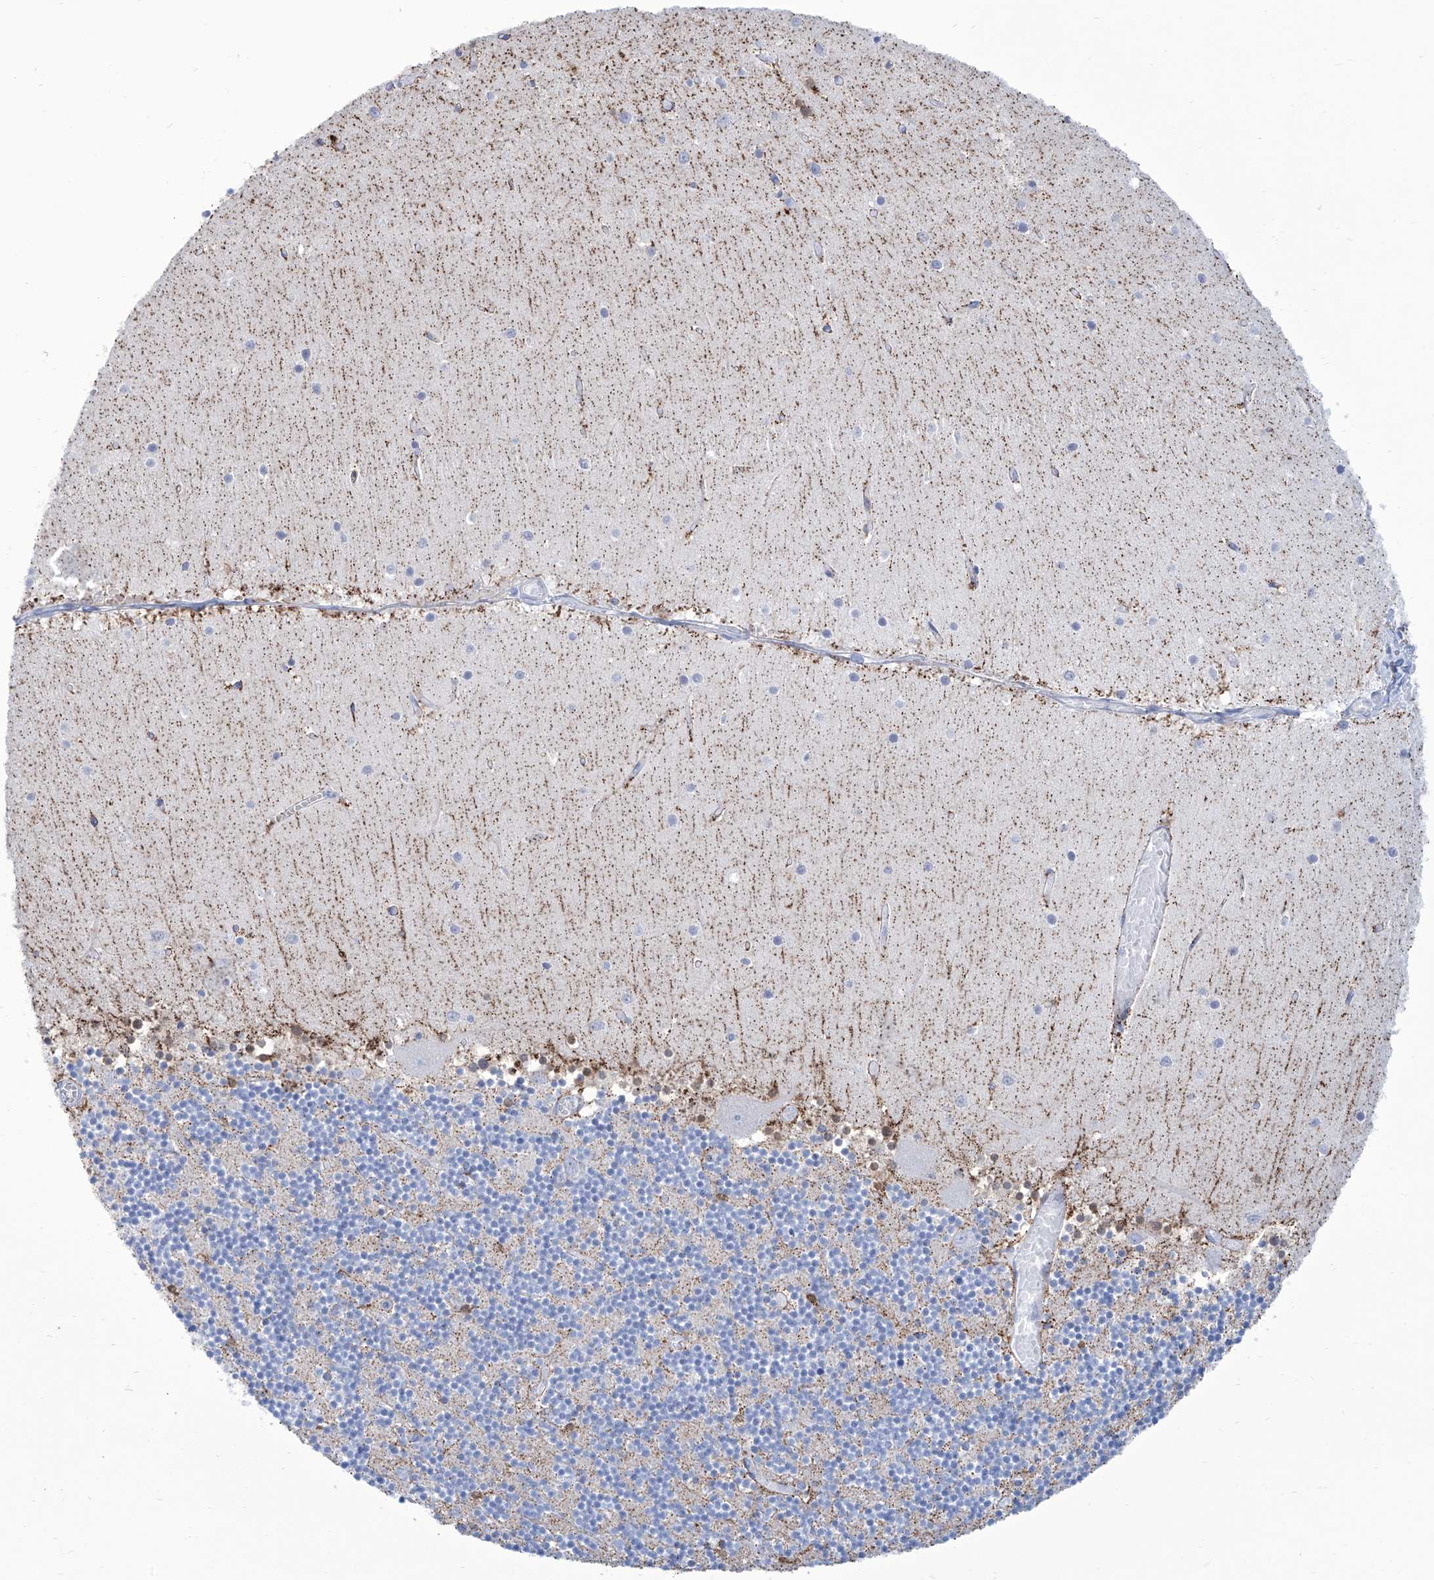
{"staining": {"intensity": "moderate", "quantity": "<25%", "location": "cytoplasmic/membranous"}, "tissue": "cerebellum", "cell_type": "Cells in granular layer", "image_type": "normal", "snomed": [{"axis": "morphology", "description": "Normal tissue, NOS"}, {"axis": "topography", "description": "Cerebellum"}], "caption": "Immunohistochemistry histopathology image of normal cerebellum: human cerebellum stained using IHC reveals low levels of moderate protein expression localized specifically in the cytoplasmic/membranous of cells in granular layer, appearing as a cytoplasmic/membranous brown color.", "gene": "ALDH6A1", "patient": {"sex": "female", "age": 28}}